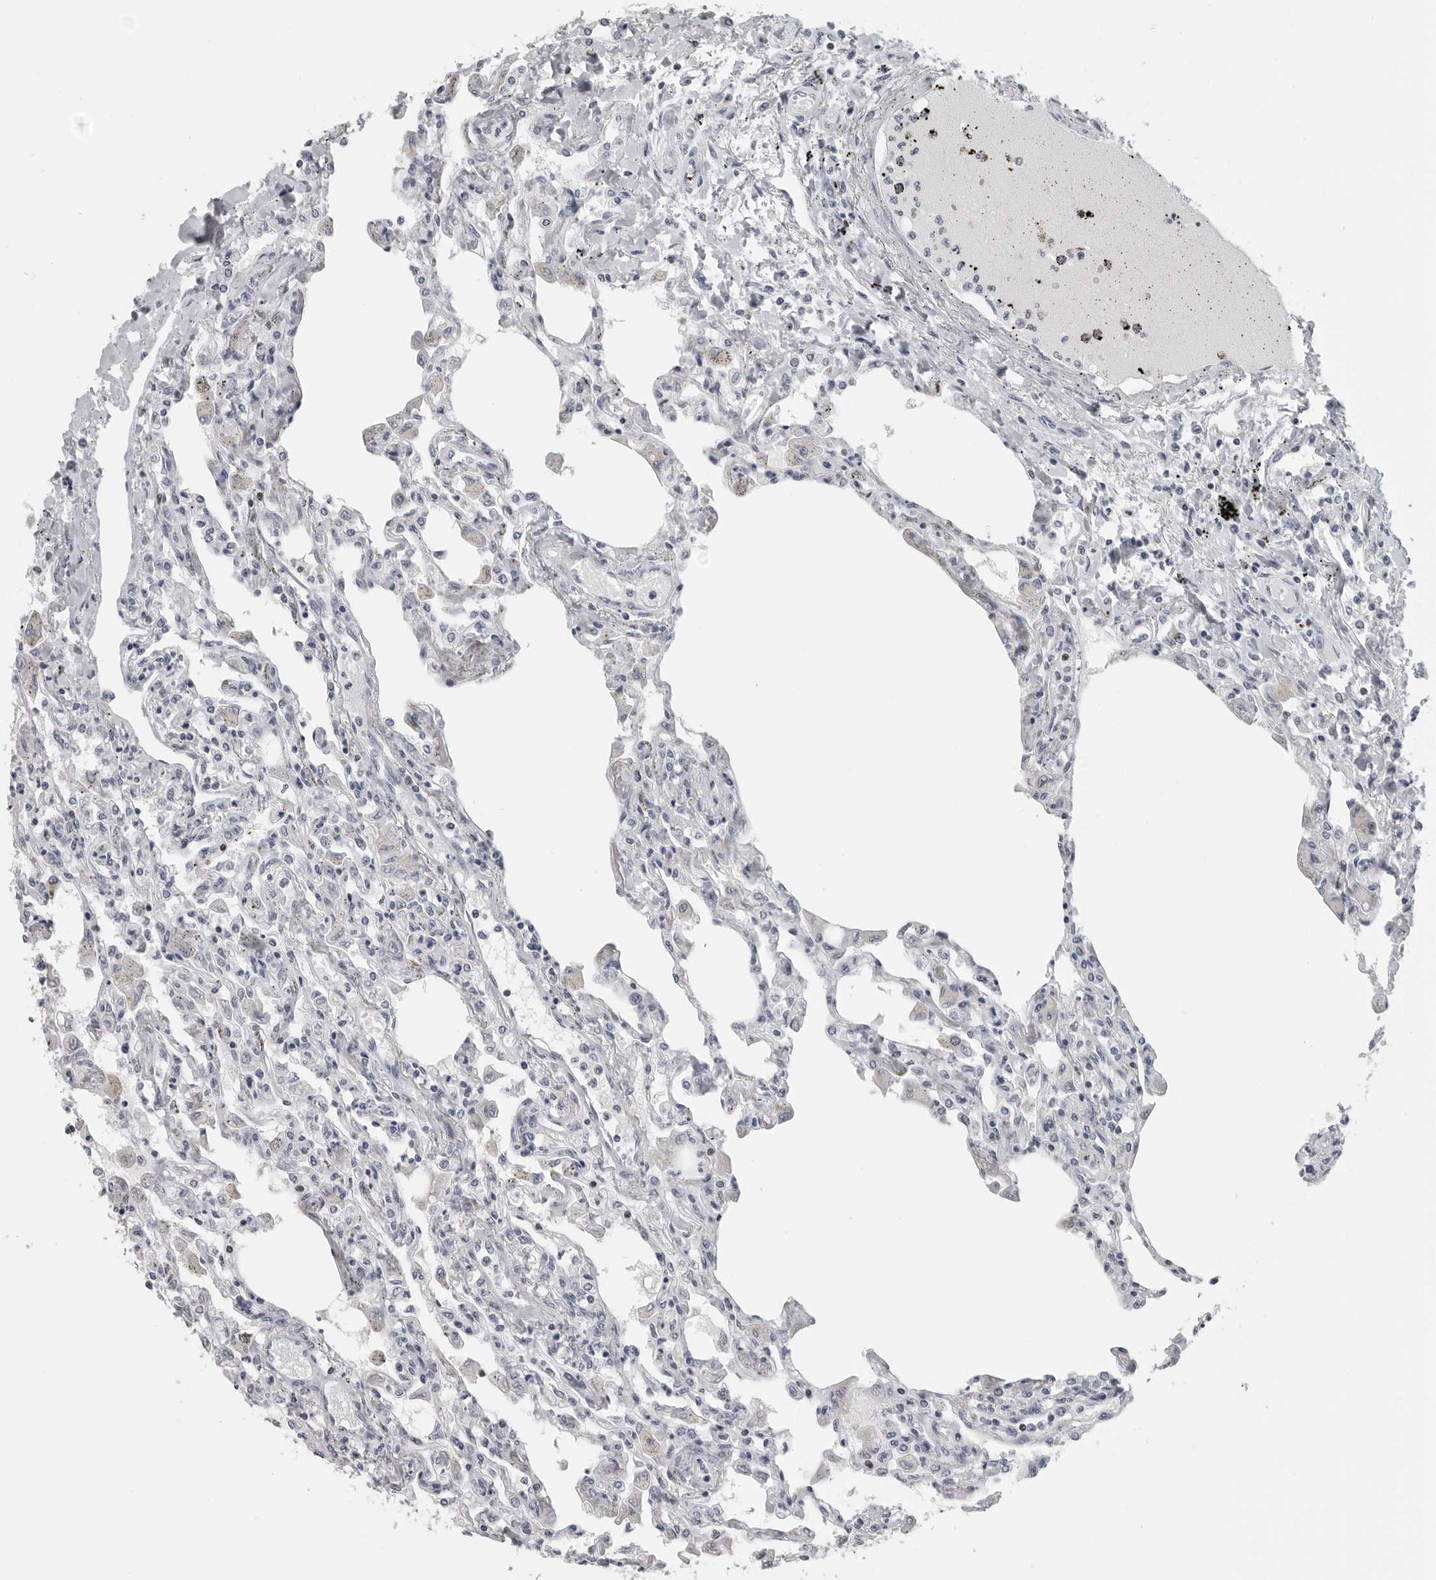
{"staining": {"intensity": "negative", "quantity": "none", "location": "none"}, "tissue": "lung", "cell_type": "Alveolar cells", "image_type": "normal", "snomed": [{"axis": "morphology", "description": "Normal tissue, NOS"}, {"axis": "topography", "description": "Bronchus"}, {"axis": "topography", "description": "Lung"}], "caption": "DAB (3,3'-diaminobenzidine) immunohistochemical staining of unremarkable lung shows no significant positivity in alveolar cells. The staining was performed using DAB to visualize the protein expression in brown, while the nuclei were stained in blue with hematoxylin (Magnification: 20x).", "gene": "SATB2", "patient": {"sex": "female", "age": 49}}